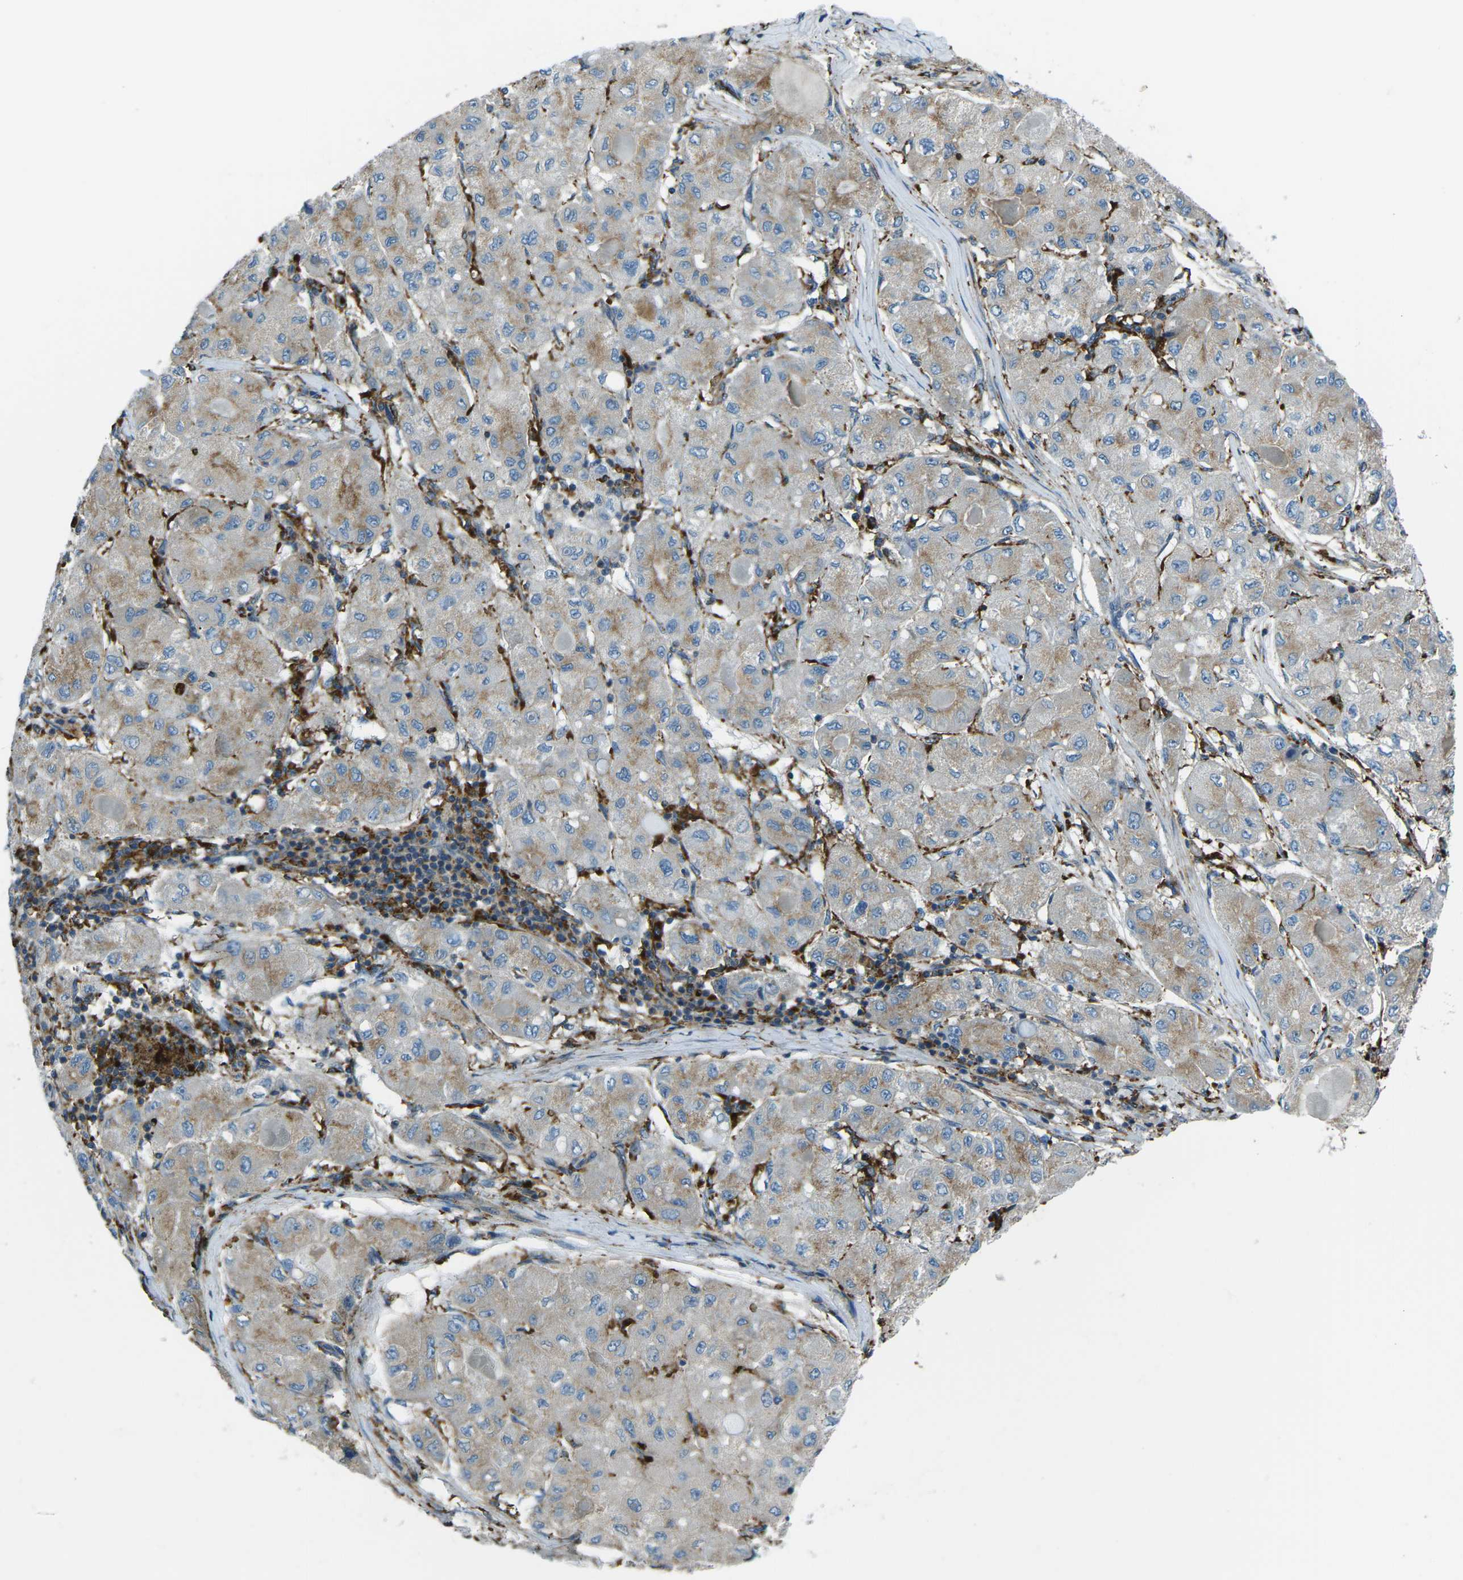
{"staining": {"intensity": "moderate", "quantity": "<25%", "location": "cytoplasmic/membranous"}, "tissue": "liver cancer", "cell_type": "Tumor cells", "image_type": "cancer", "snomed": [{"axis": "morphology", "description": "Carcinoma, Hepatocellular, NOS"}, {"axis": "topography", "description": "Liver"}], "caption": "Liver cancer (hepatocellular carcinoma) stained for a protein reveals moderate cytoplasmic/membranous positivity in tumor cells.", "gene": "CDK17", "patient": {"sex": "male", "age": 80}}